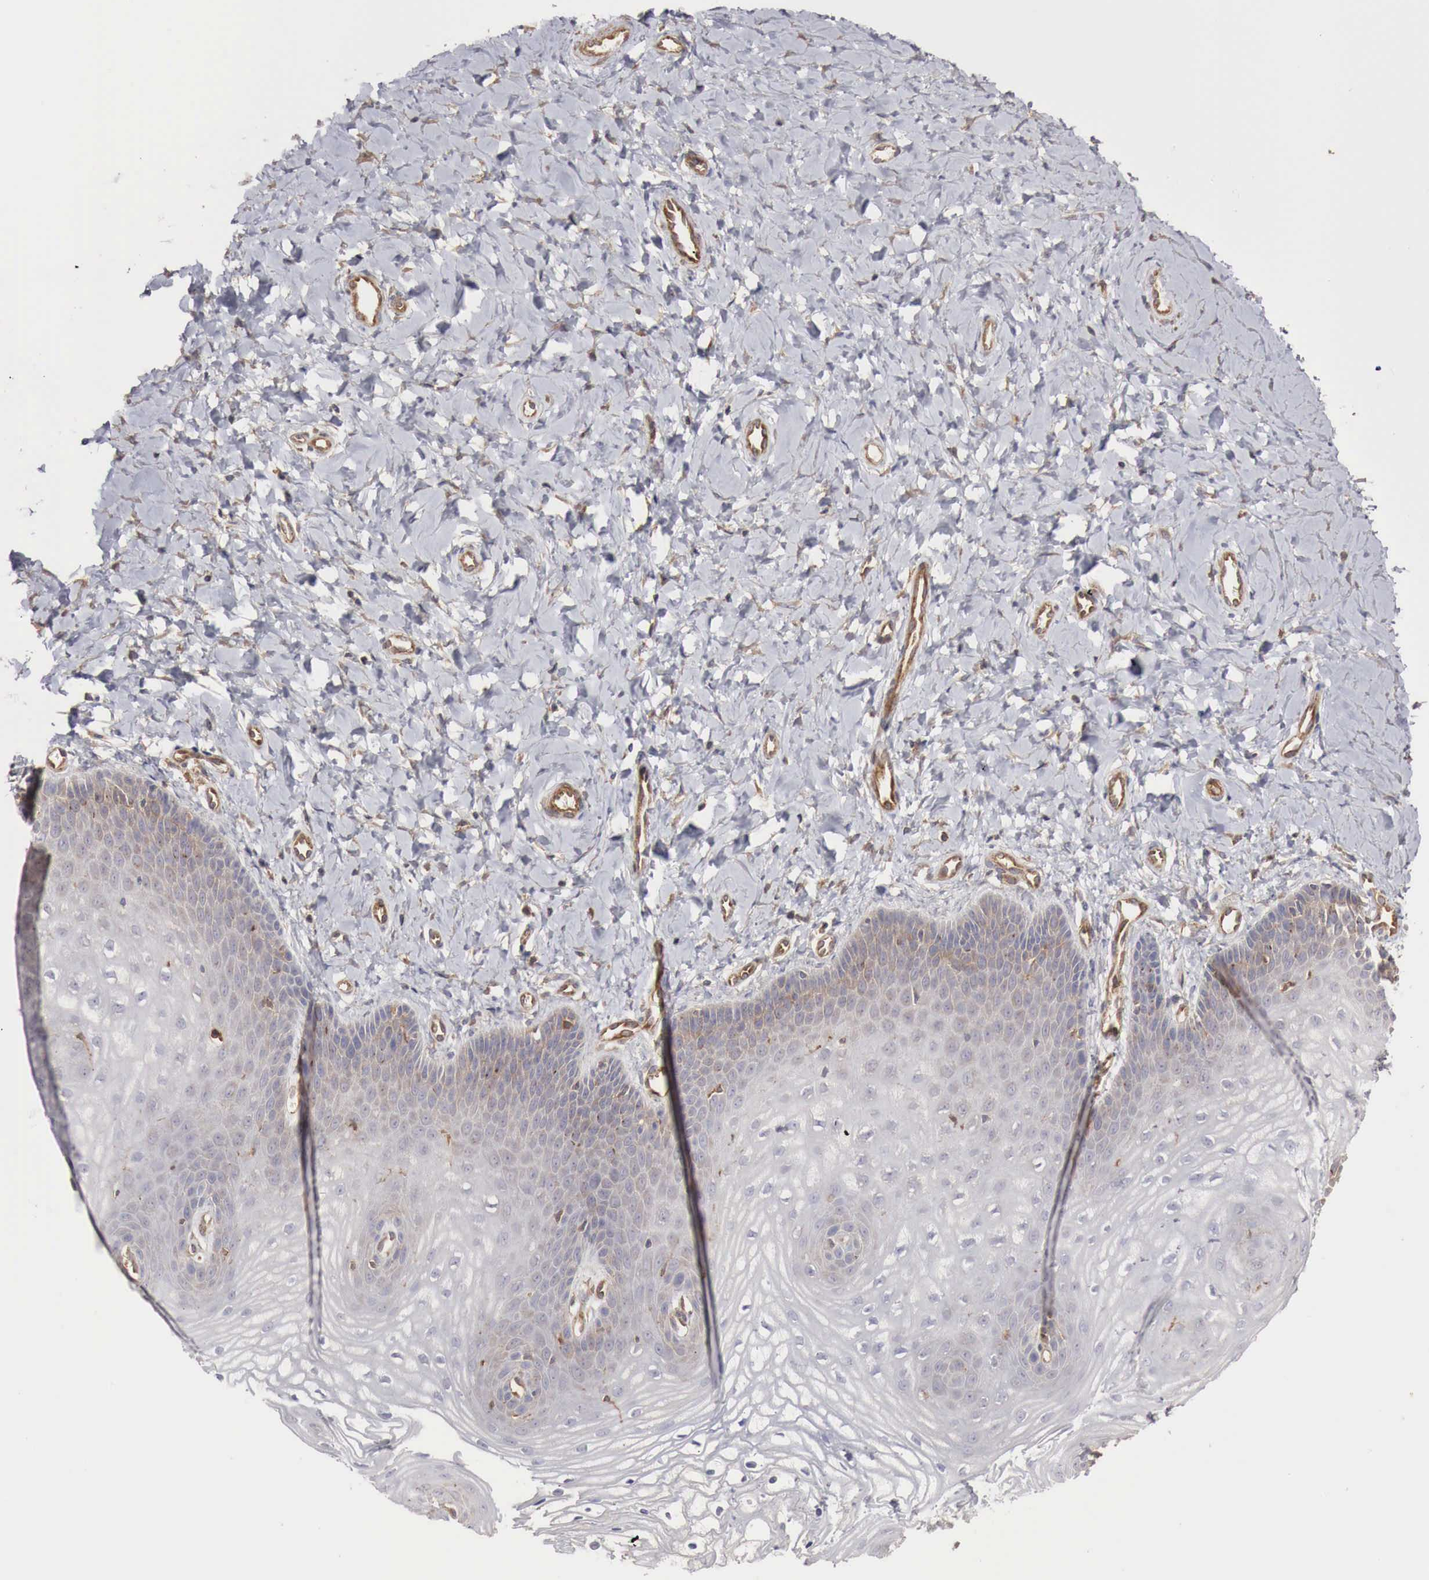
{"staining": {"intensity": "weak", "quantity": "<25%", "location": "cytoplasmic/membranous"}, "tissue": "vagina", "cell_type": "Squamous epithelial cells", "image_type": "normal", "snomed": [{"axis": "morphology", "description": "Normal tissue, NOS"}, {"axis": "topography", "description": "Vagina"}], "caption": "Image shows no significant protein positivity in squamous epithelial cells of benign vagina. (Brightfield microscopy of DAB immunohistochemistry at high magnification).", "gene": "ARMCX4", "patient": {"sex": "female", "age": 68}}